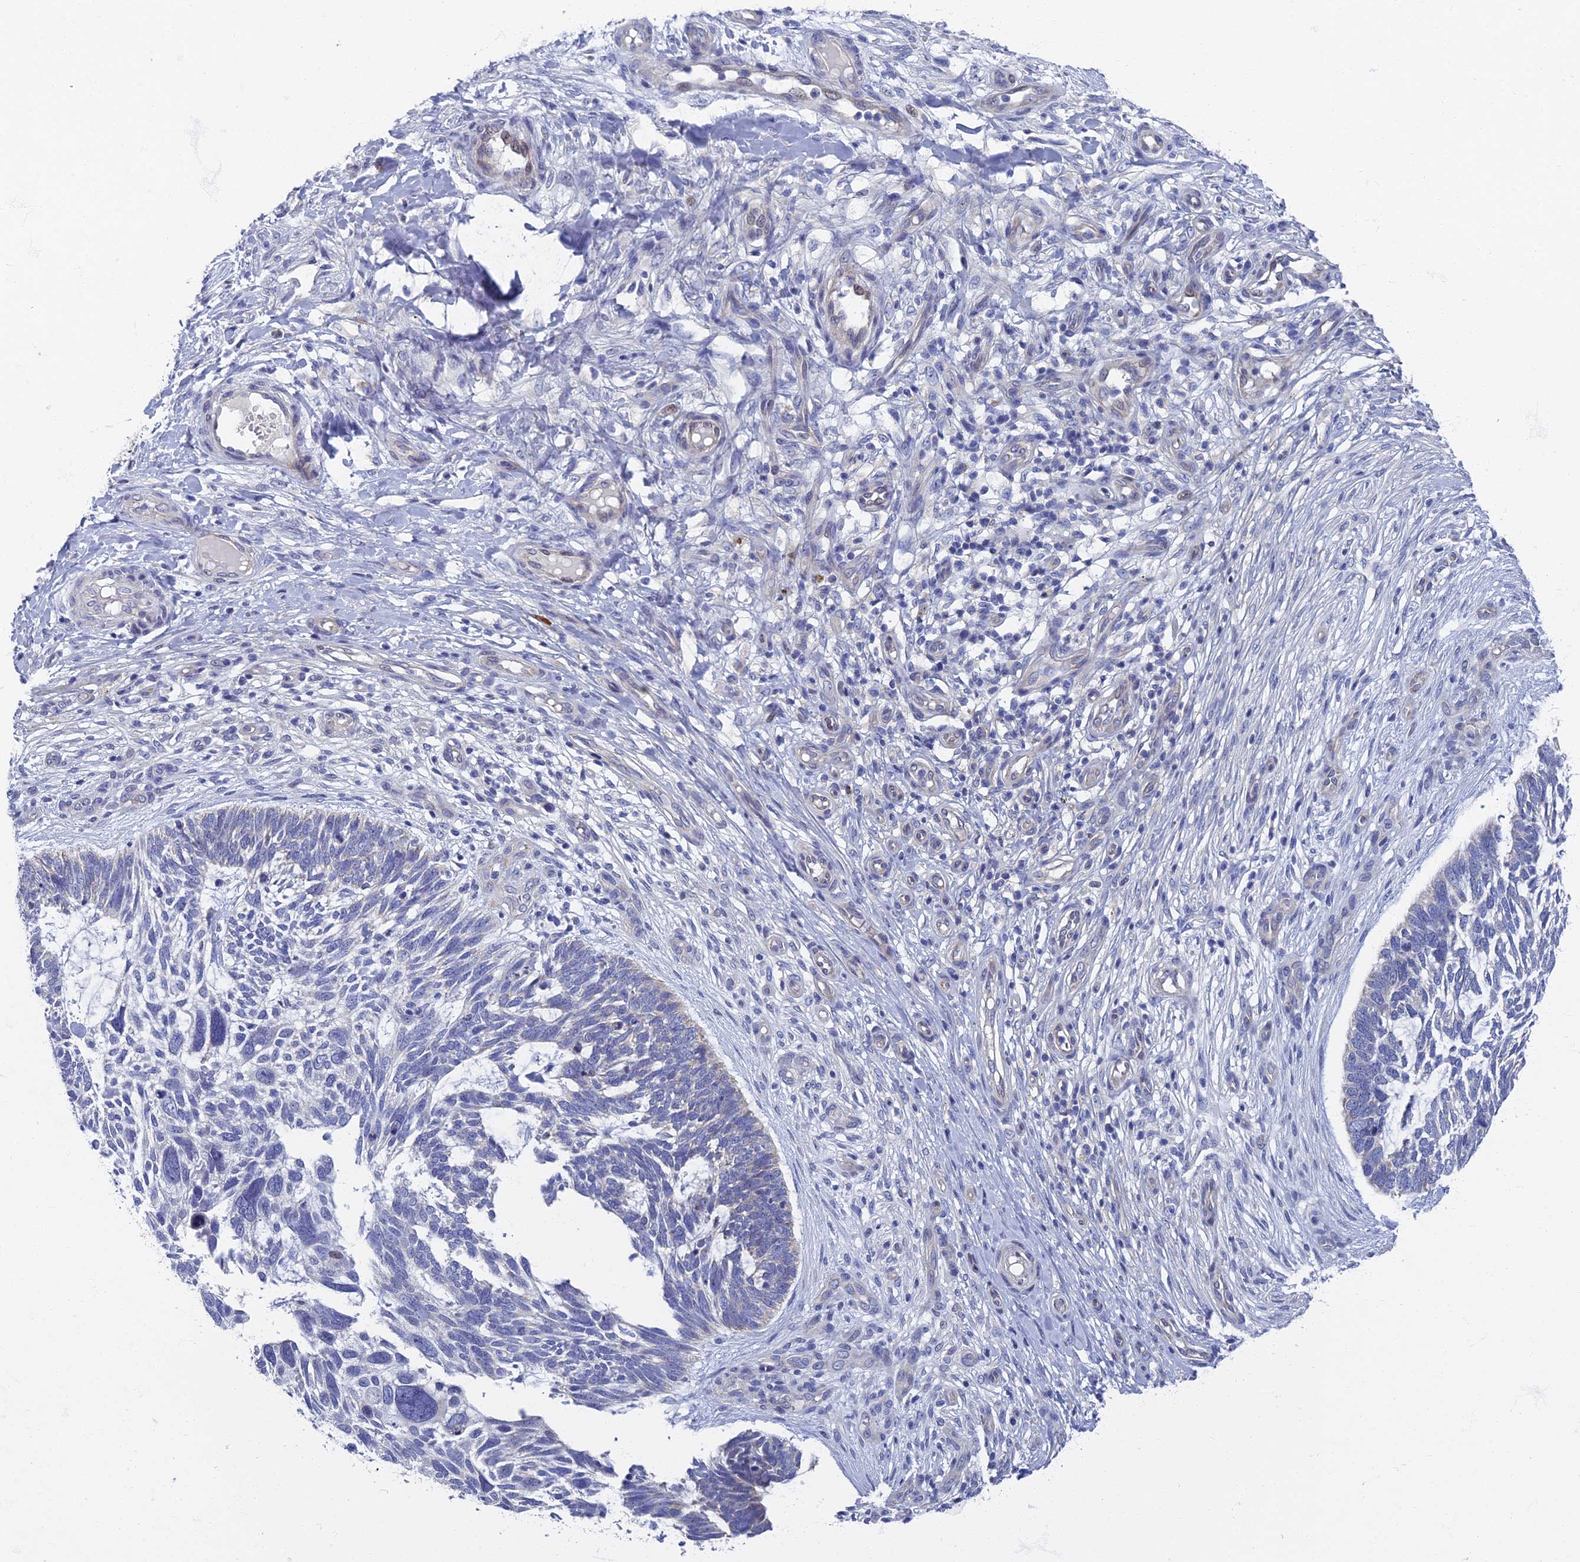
{"staining": {"intensity": "negative", "quantity": "none", "location": "none"}, "tissue": "skin cancer", "cell_type": "Tumor cells", "image_type": "cancer", "snomed": [{"axis": "morphology", "description": "Basal cell carcinoma"}, {"axis": "topography", "description": "Skin"}], "caption": "Histopathology image shows no significant protein staining in tumor cells of skin cancer.", "gene": "SPIN4", "patient": {"sex": "male", "age": 88}}